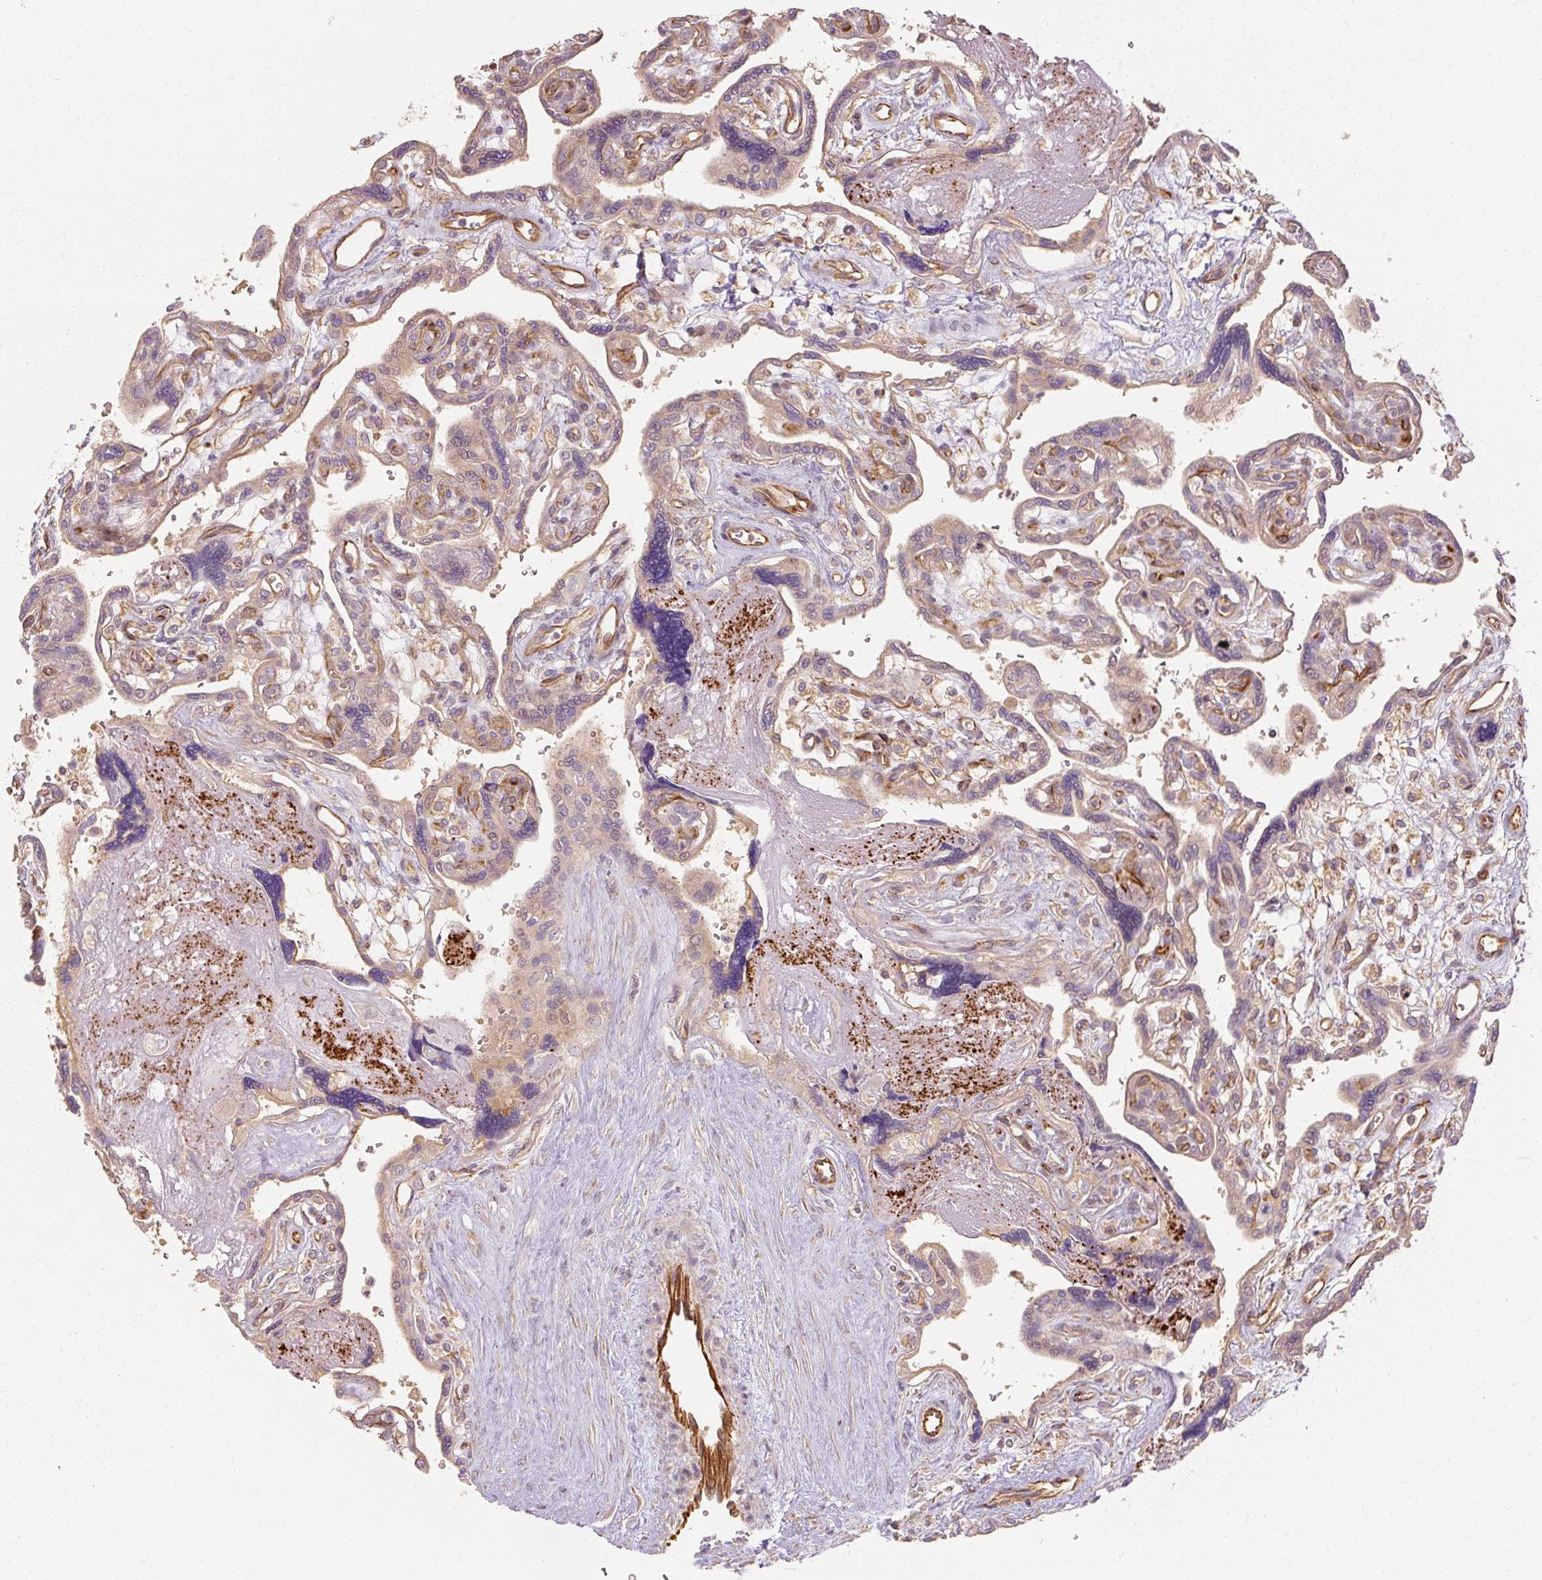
{"staining": {"intensity": "moderate", "quantity": ">75%", "location": "cytoplasmic/membranous"}, "tissue": "placenta", "cell_type": "Decidual cells", "image_type": "normal", "snomed": [{"axis": "morphology", "description": "Normal tissue, NOS"}, {"axis": "topography", "description": "Placenta"}], "caption": "DAB immunohistochemical staining of benign human placenta displays moderate cytoplasmic/membranous protein staining in approximately >75% of decidual cells.", "gene": "RB1CC1", "patient": {"sex": "female", "age": 39}}